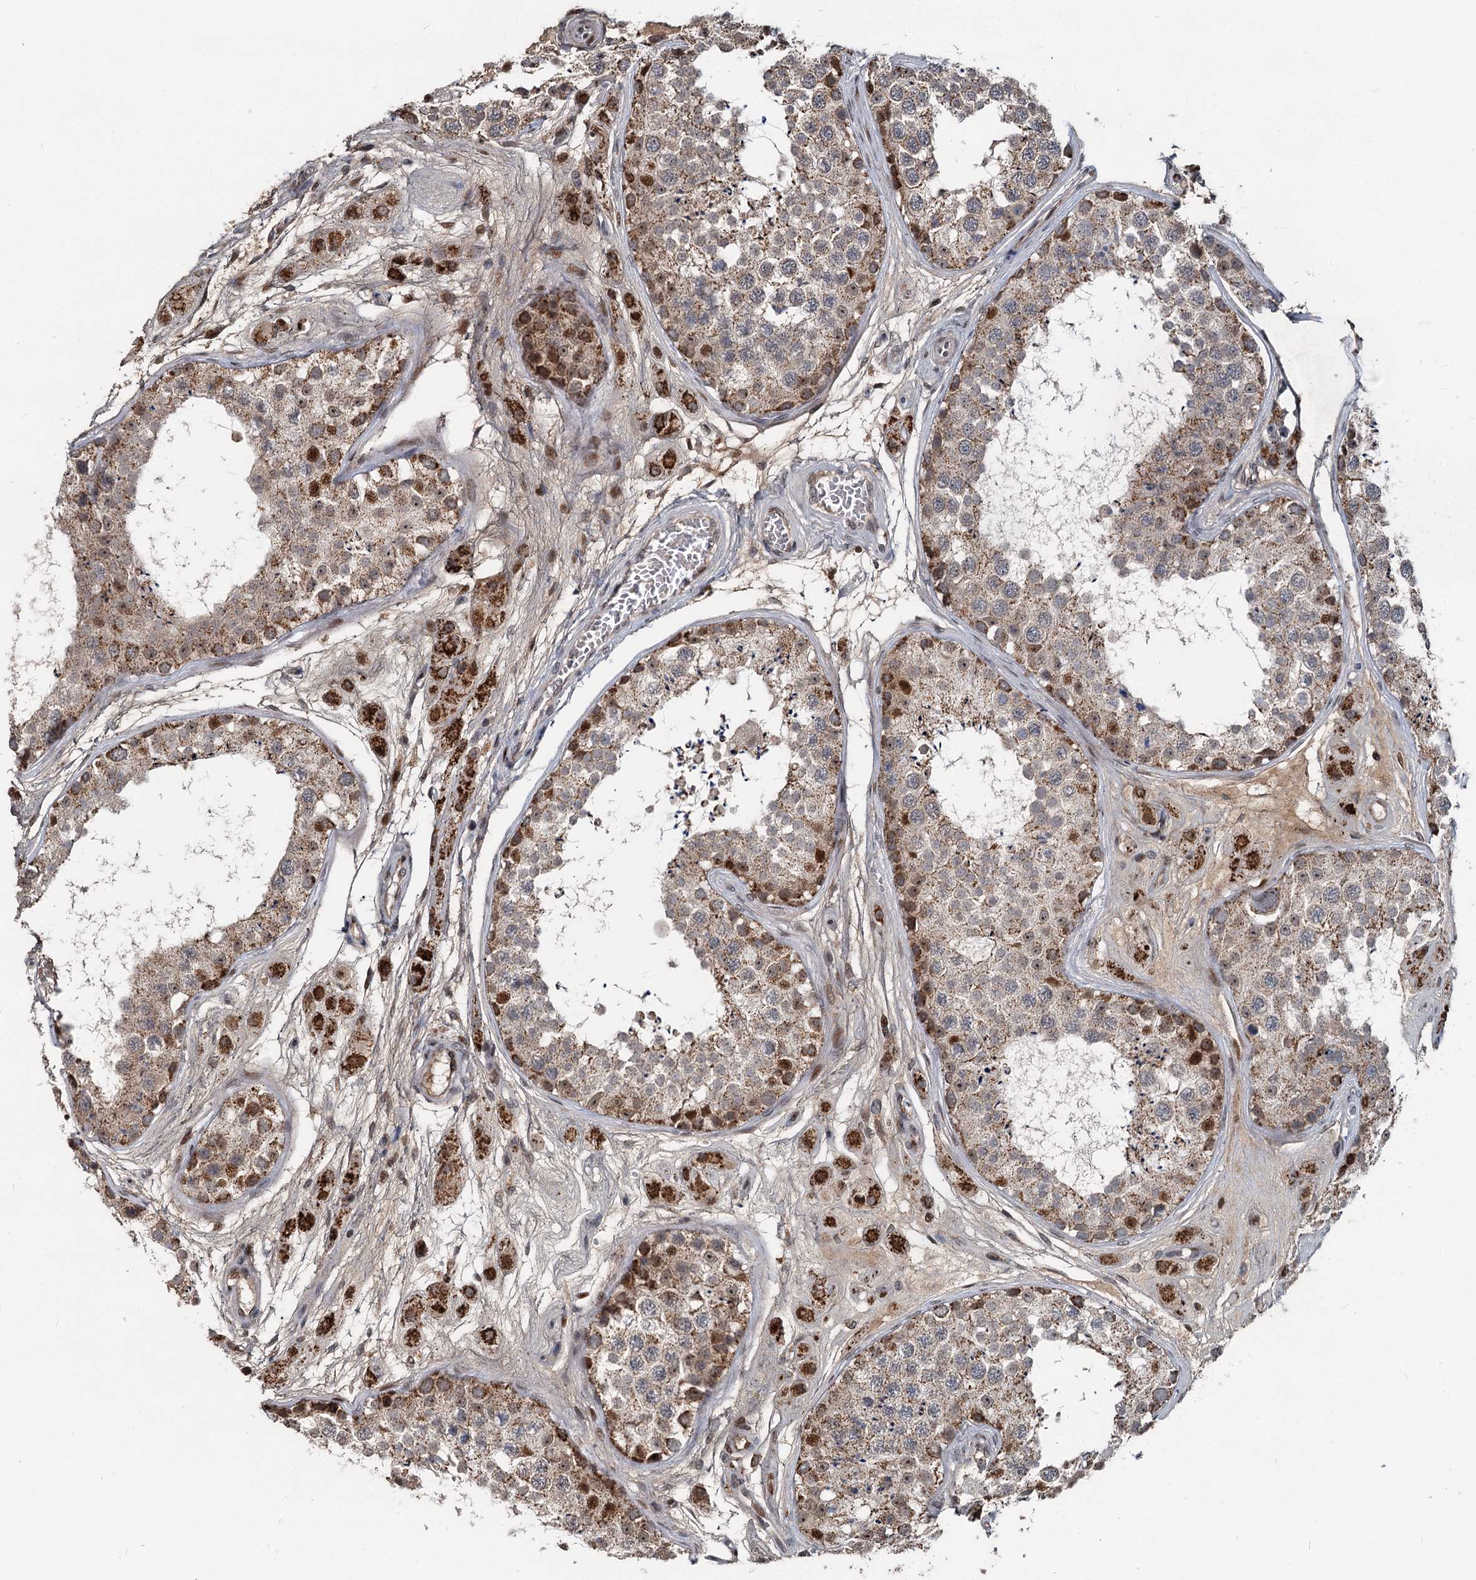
{"staining": {"intensity": "moderate", "quantity": ">75%", "location": "cytoplasmic/membranous,nuclear"}, "tissue": "testis", "cell_type": "Cells in seminiferous ducts", "image_type": "normal", "snomed": [{"axis": "morphology", "description": "Normal tissue, NOS"}, {"axis": "topography", "description": "Testis"}], "caption": "This micrograph displays immunohistochemistry (IHC) staining of unremarkable human testis, with medium moderate cytoplasmic/membranous,nuclear positivity in about >75% of cells in seminiferous ducts.", "gene": "RITA1", "patient": {"sex": "male", "age": 25}}